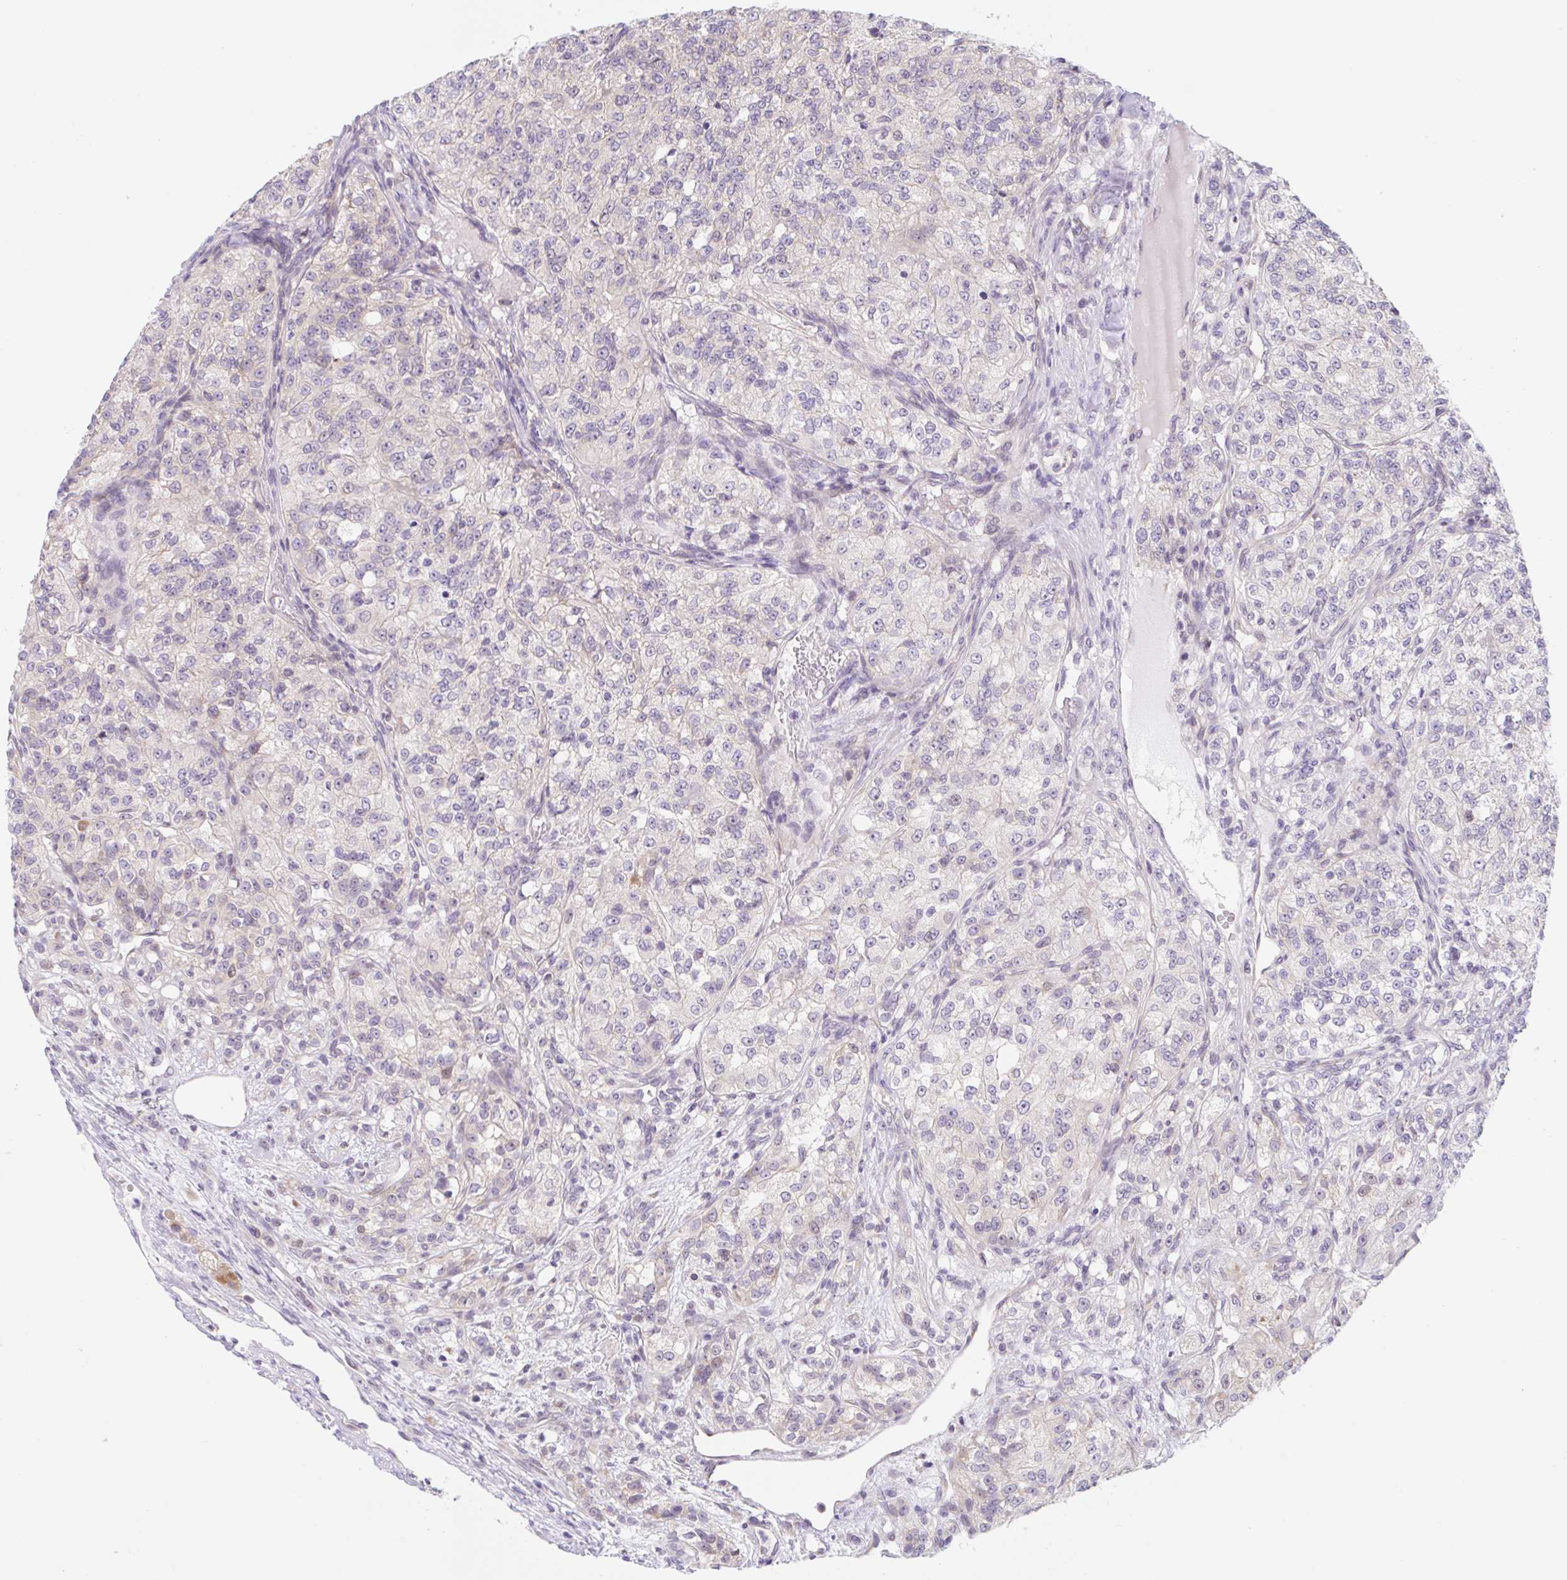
{"staining": {"intensity": "negative", "quantity": "none", "location": "none"}, "tissue": "renal cancer", "cell_type": "Tumor cells", "image_type": "cancer", "snomed": [{"axis": "morphology", "description": "Adenocarcinoma, NOS"}, {"axis": "topography", "description": "Kidney"}], "caption": "Image shows no protein staining in tumor cells of renal cancer tissue.", "gene": "TBPL2", "patient": {"sex": "female", "age": 63}}